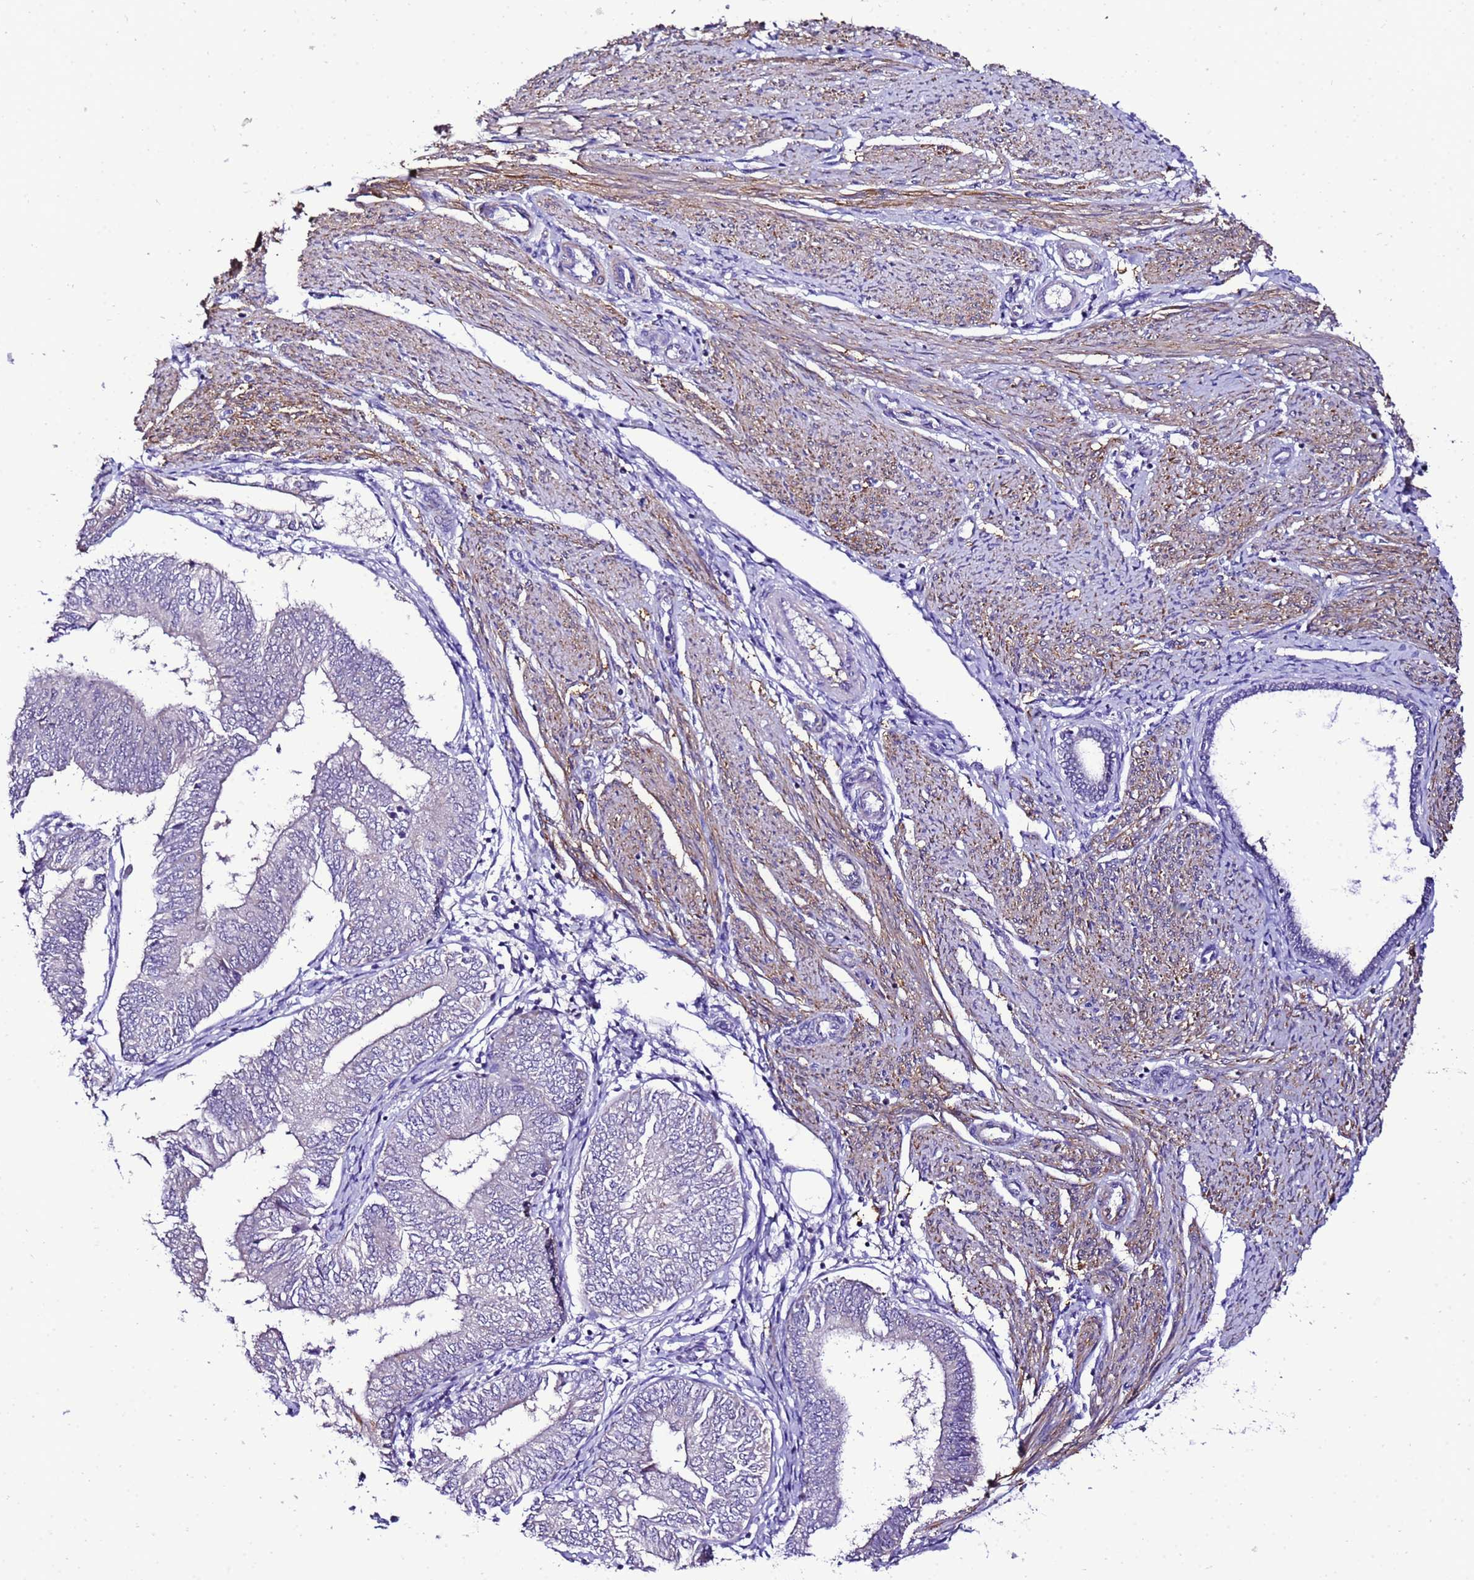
{"staining": {"intensity": "negative", "quantity": "none", "location": "none"}, "tissue": "endometrial cancer", "cell_type": "Tumor cells", "image_type": "cancer", "snomed": [{"axis": "morphology", "description": "Adenocarcinoma, NOS"}, {"axis": "topography", "description": "Endometrium"}], "caption": "Immunohistochemistry (IHC) photomicrograph of neoplastic tissue: endometrial cancer stained with DAB (3,3'-diaminobenzidine) exhibits no significant protein expression in tumor cells. Brightfield microscopy of IHC stained with DAB (3,3'-diaminobenzidine) (brown) and hematoxylin (blue), captured at high magnification.", "gene": "DPH6", "patient": {"sex": "female", "age": 58}}